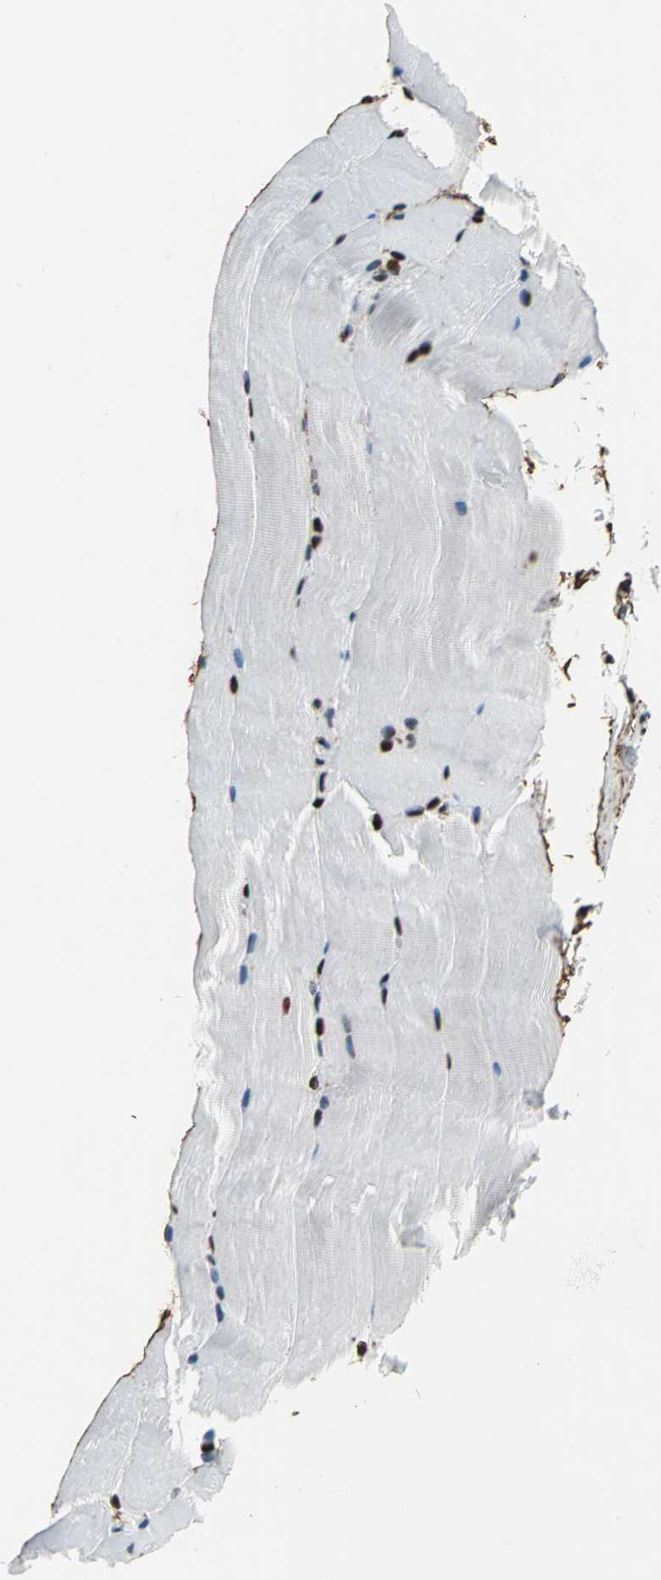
{"staining": {"intensity": "strong", "quantity": "25%-75%", "location": "nuclear"}, "tissue": "skeletal muscle", "cell_type": "Myocytes", "image_type": "normal", "snomed": [{"axis": "morphology", "description": "Normal tissue, NOS"}, {"axis": "topography", "description": "Skeletal muscle"}], "caption": "IHC of benign human skeletal muscle shows high levels of strong nuclear staining in about 25%-75% of myocytes.", "gene": "APEX1", "patient": {"sex": "female", "age": 37}}